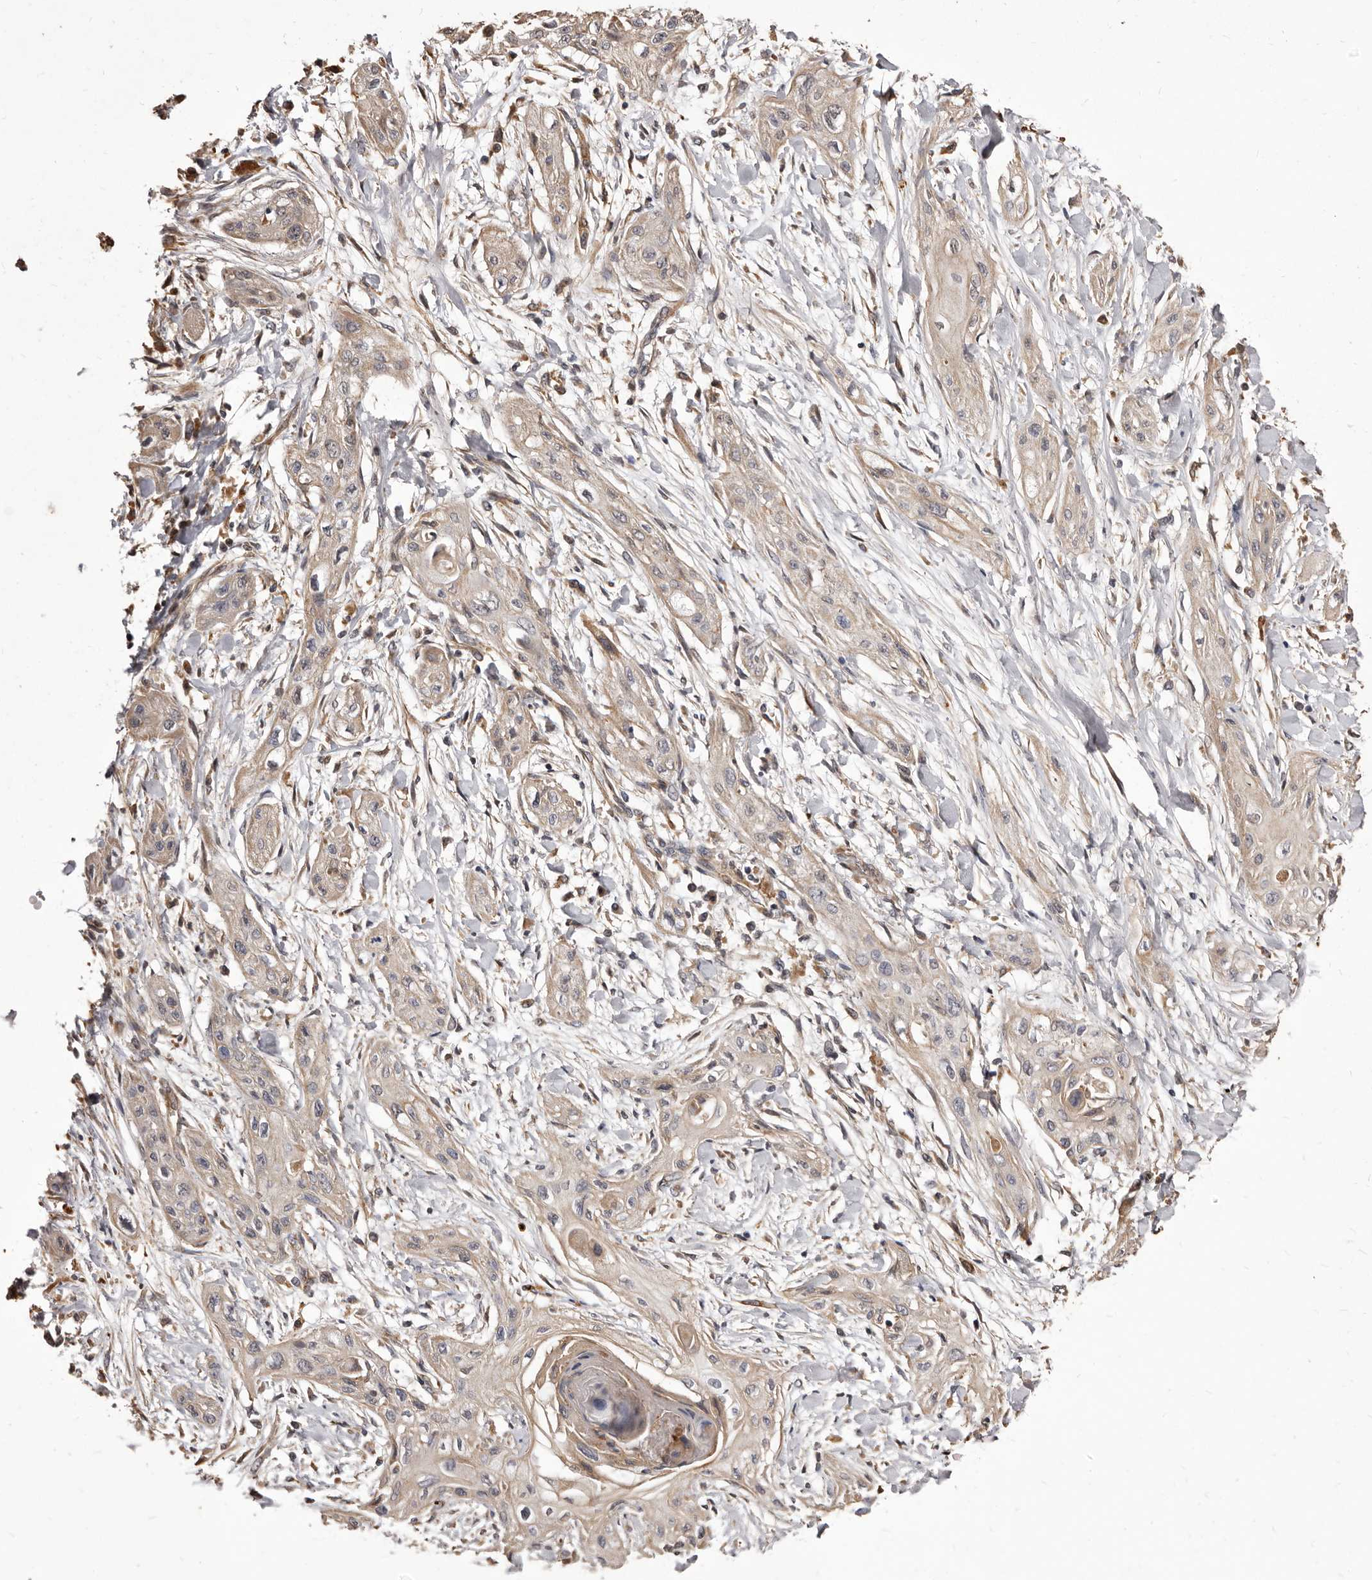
{"staining": {"intensity": "weak", "quantity": "<25%", "location": "cytoplasmic/membranous"}, "tissue": "lung cancer", "cell_type": "Tumor cells", "image_type": "cancer", "snomed": [{"axis": "morphology", "description": "Squamous cell carcinoma, NOS"}, {"axis": "topography", "description": "Lung"}], "caption": "Immunohistochemistry of lung squamous cell carcinoma displays no staining in tumor cells.", "gene": "ALPK1", "patient": {"sex": "female", "age": 47}}